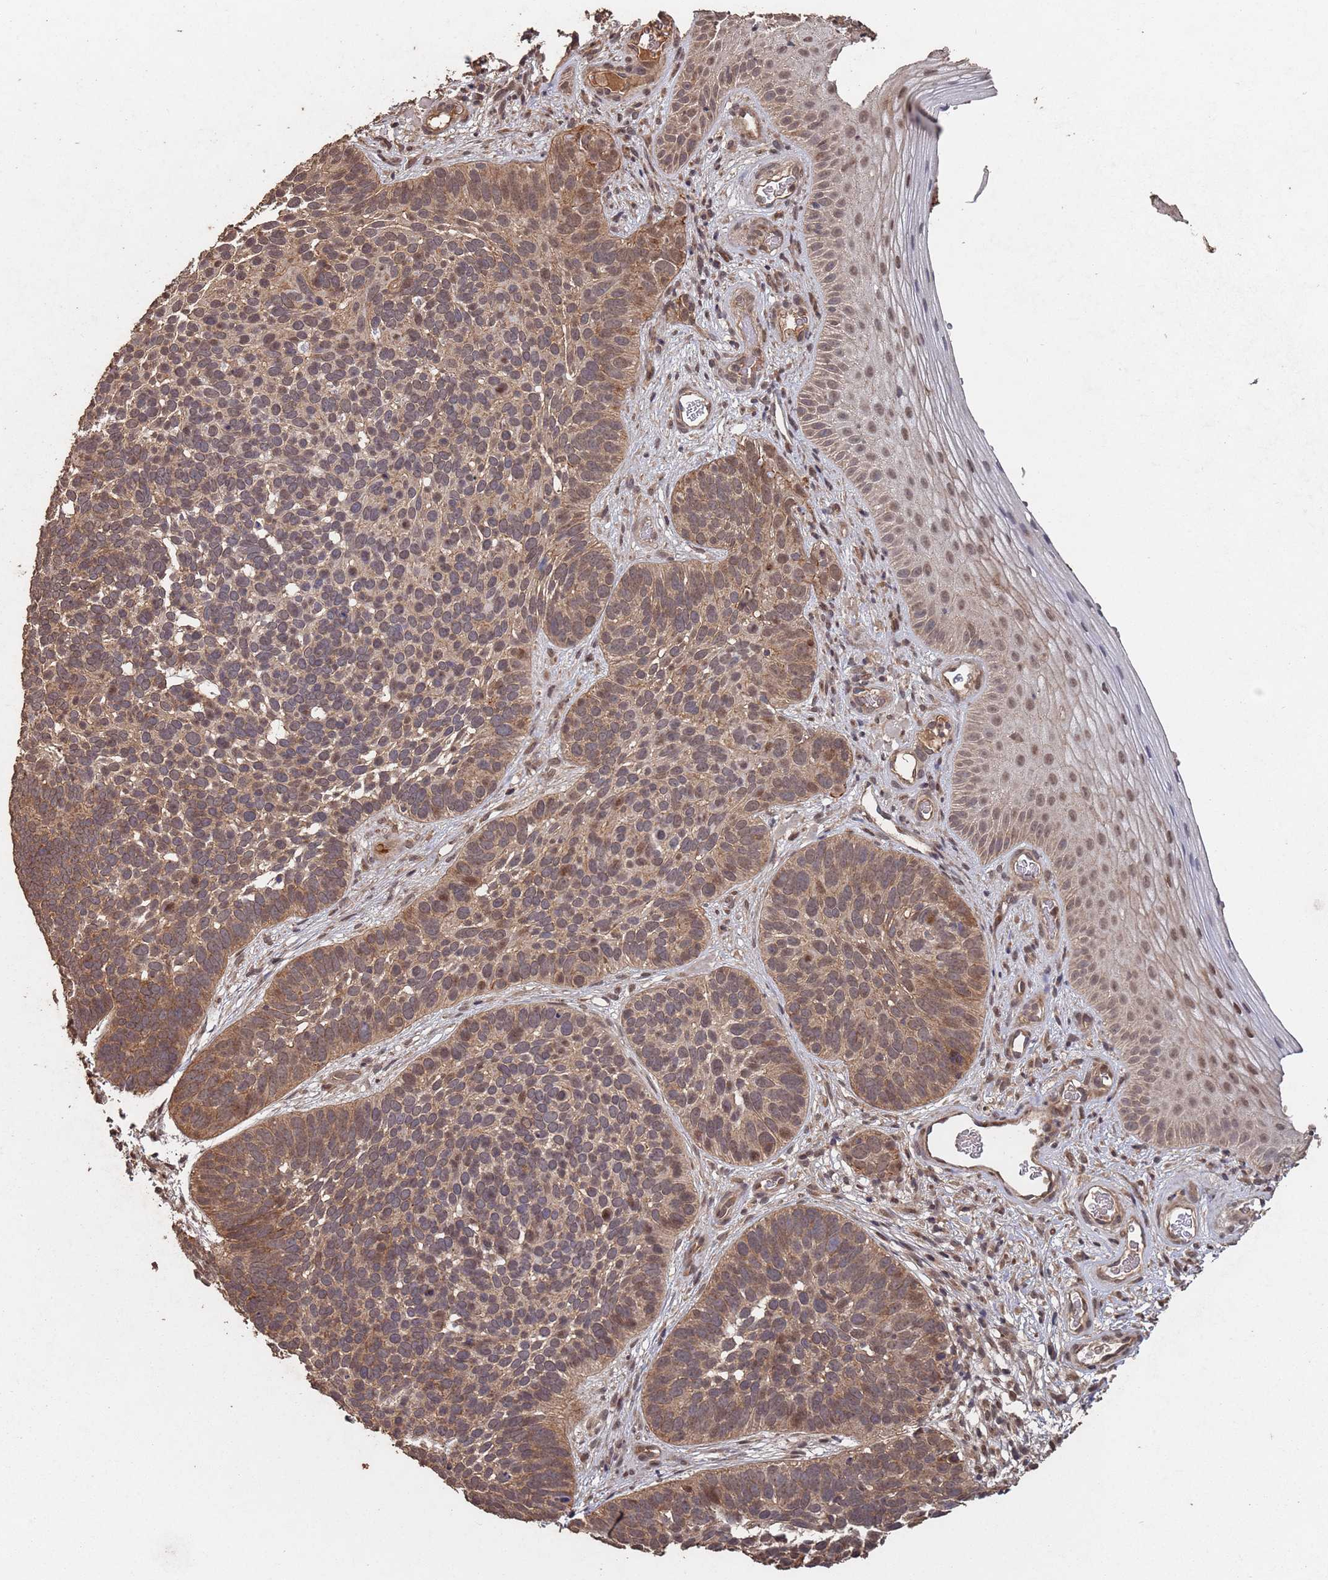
{"staining": {"intensity": "moderate", "quantity": ">75%", "location": "cytoplasmic/membranous,nuclear"}, "tissue": "skin cancer", "cell_type": "Tumor cells", "image_type": "cancer", "snomed": [{"axis": "morphology", "description": "Basal cell carcinoma"}, {"axis": "topography", "description": "Skin"}], "caption": "Immunohistochemistry (IHC) (DAB (3,3'-diaminobenzidine)) staining of human skin basal cell carcinoma displays moderate cytoplasmic/membranous and nuclear protein positivity in approximately >75% of tumor cells. (IHC, brightfield microscopy, high magnification).", "gene": "FRAT1", "patient": {"sex": "male", "age": 89}}